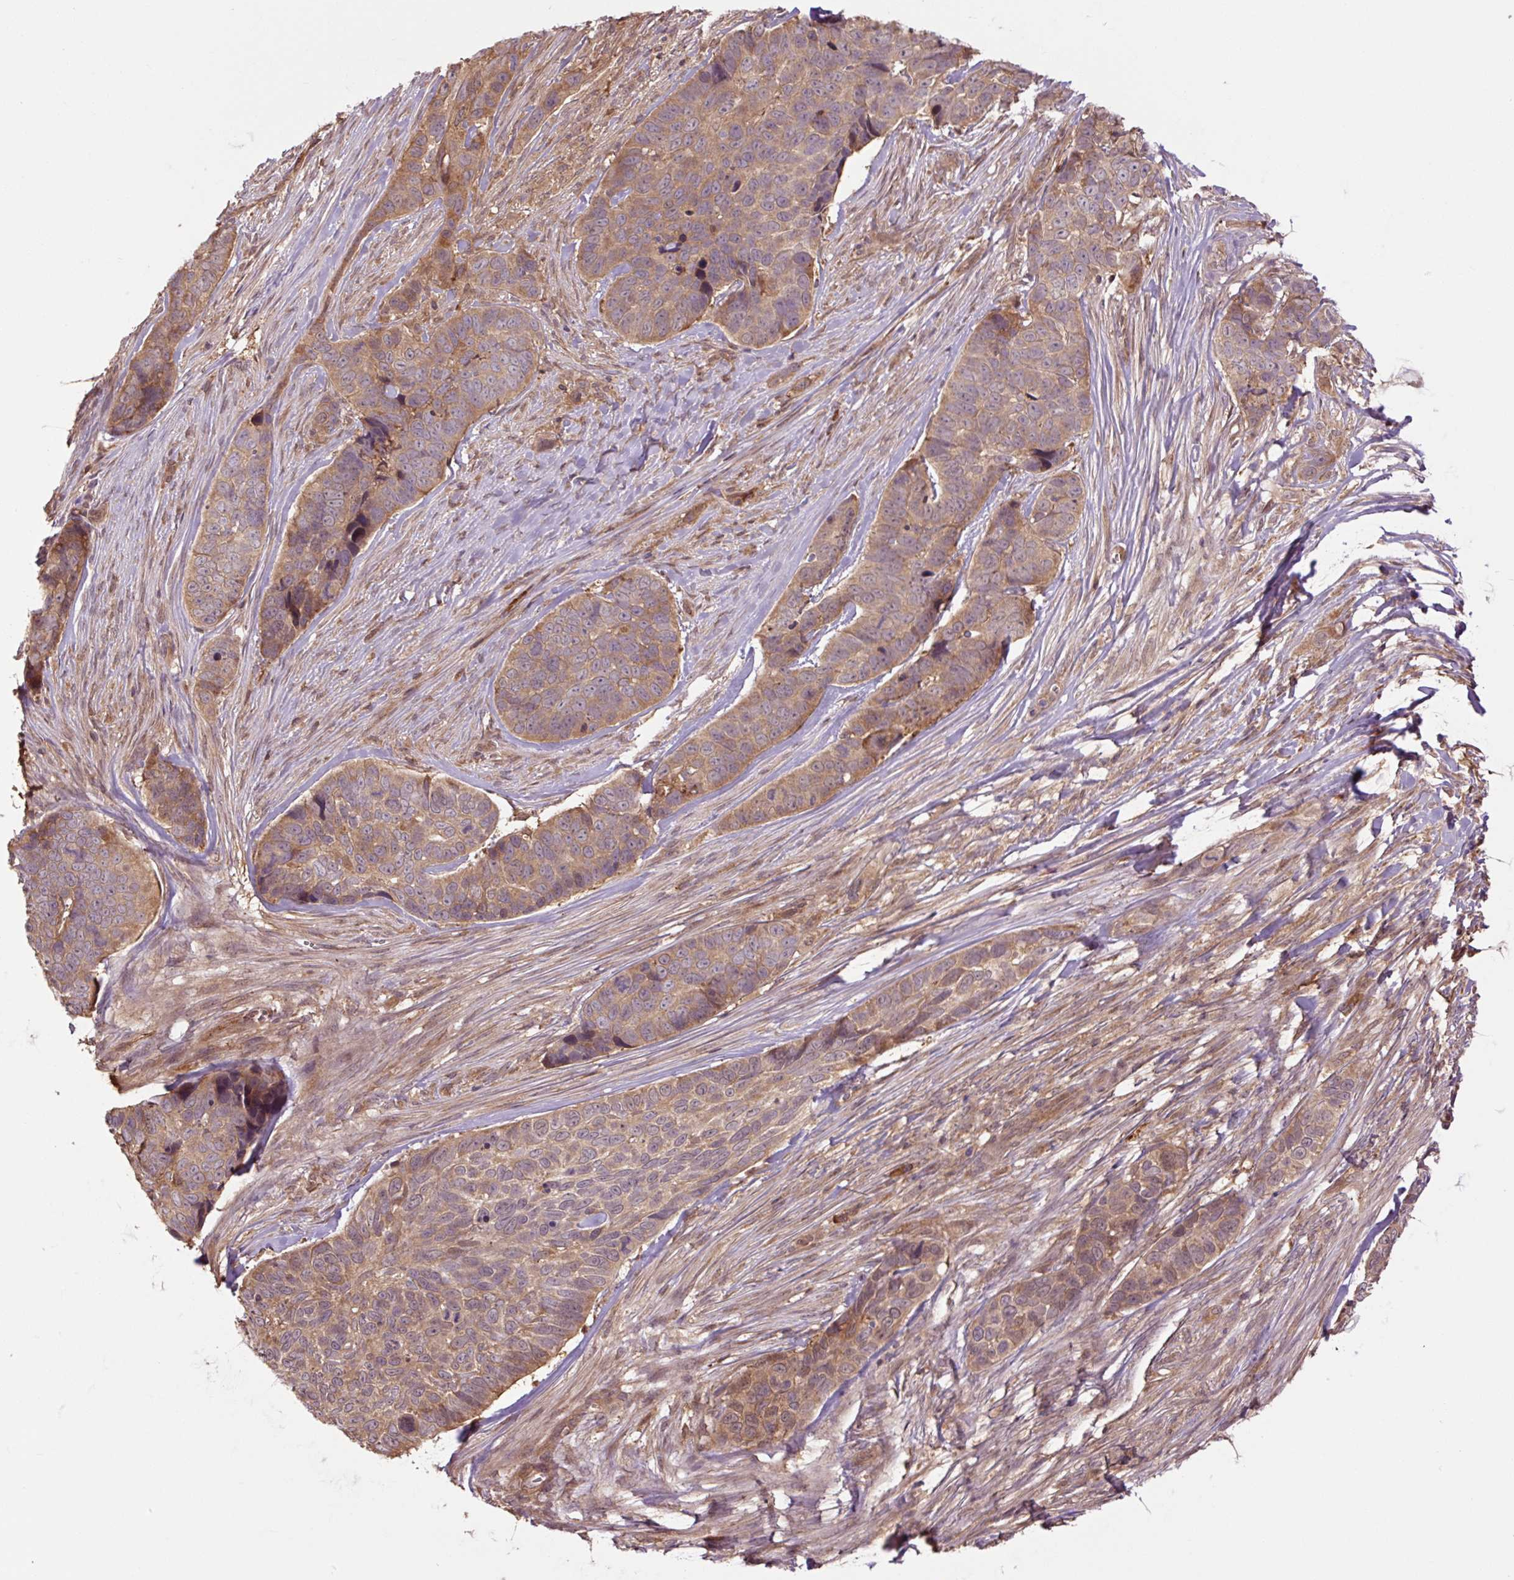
{"staining": {"intensity": "moderate", "quantity": ">75%", "location": "cytoplasmic/membranous"}, "tissue": "skin cancer", "cell_type": "Tumor cells", "image_type": "cancer", "snomed": [{"axis": "morphology", "description": "Basal cell carcinoma"}, {"axis": "topography", "description": "Skin"}], "caption": "Protein expression analysis of skin cancer reveals moderate cytoplasmic/membranous positivity in about >75% of tumor cells.", "gene": "TPT1", "patient": {"sex": "female", "age": 82}}